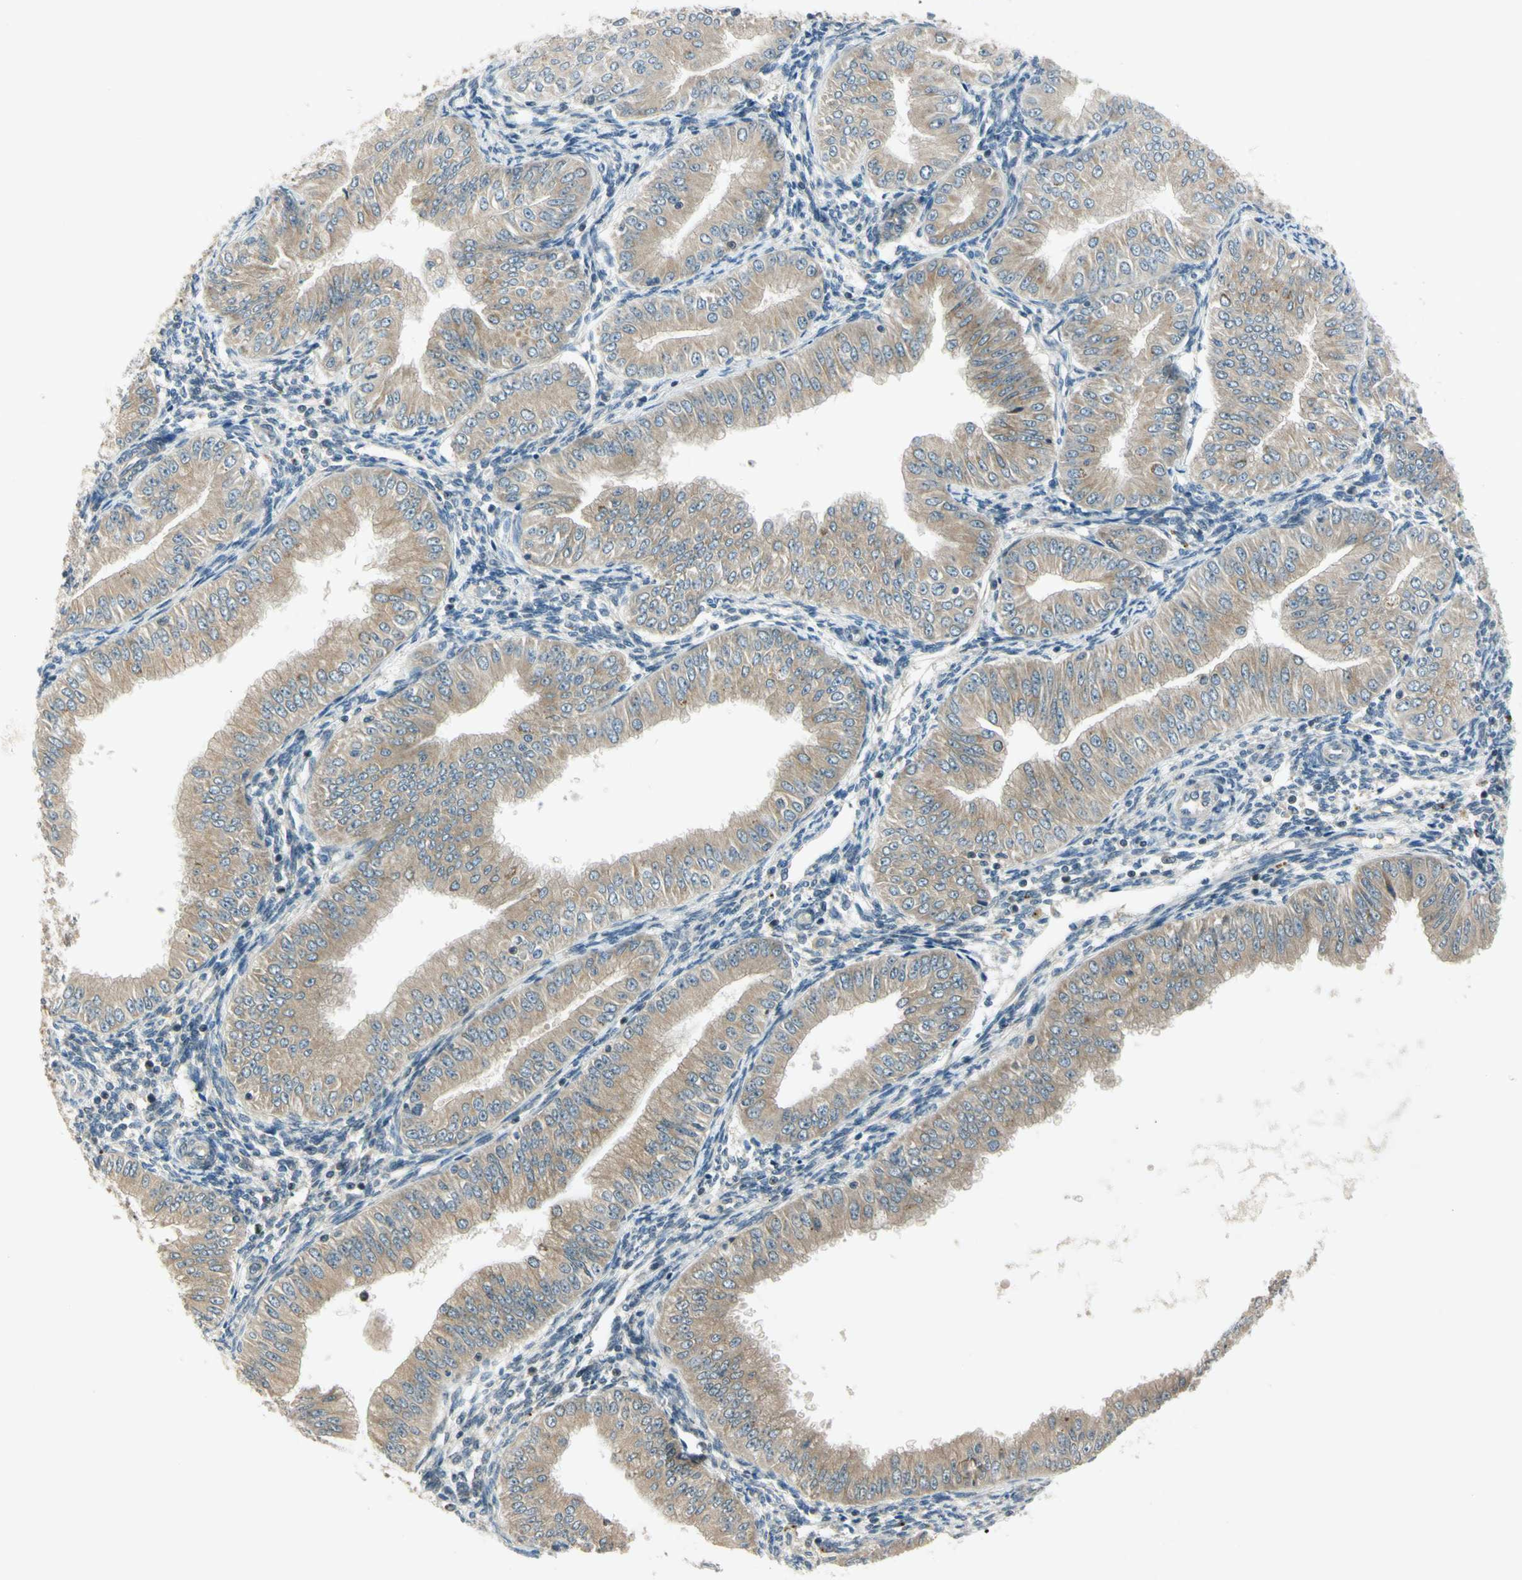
{"staining": {"intensity": "weak", "quantity": "25%-75%", "location": "cytoplasmic/membranous"}, "tissue": "endometrial cancer", "cell_type": "Tumor cells", "image_type": "cancer", "snomed": [{"axis": "morphology", "description": "Normal tissue, NOS"}, {"axis": "morphology", "description": "Adenocarcinoma, NOS"}, {"axis": "topography", "description": "Endometrium"}], "caption": "Tumor cells exhibit low levels of weak cytoplasmic/membranous expression in approximately 25%-75% of cells in human endometrial cancer (adenocarcinoma).", "gene": "RPS6KB2", "patient": {"sex": "female", "age": 53}}